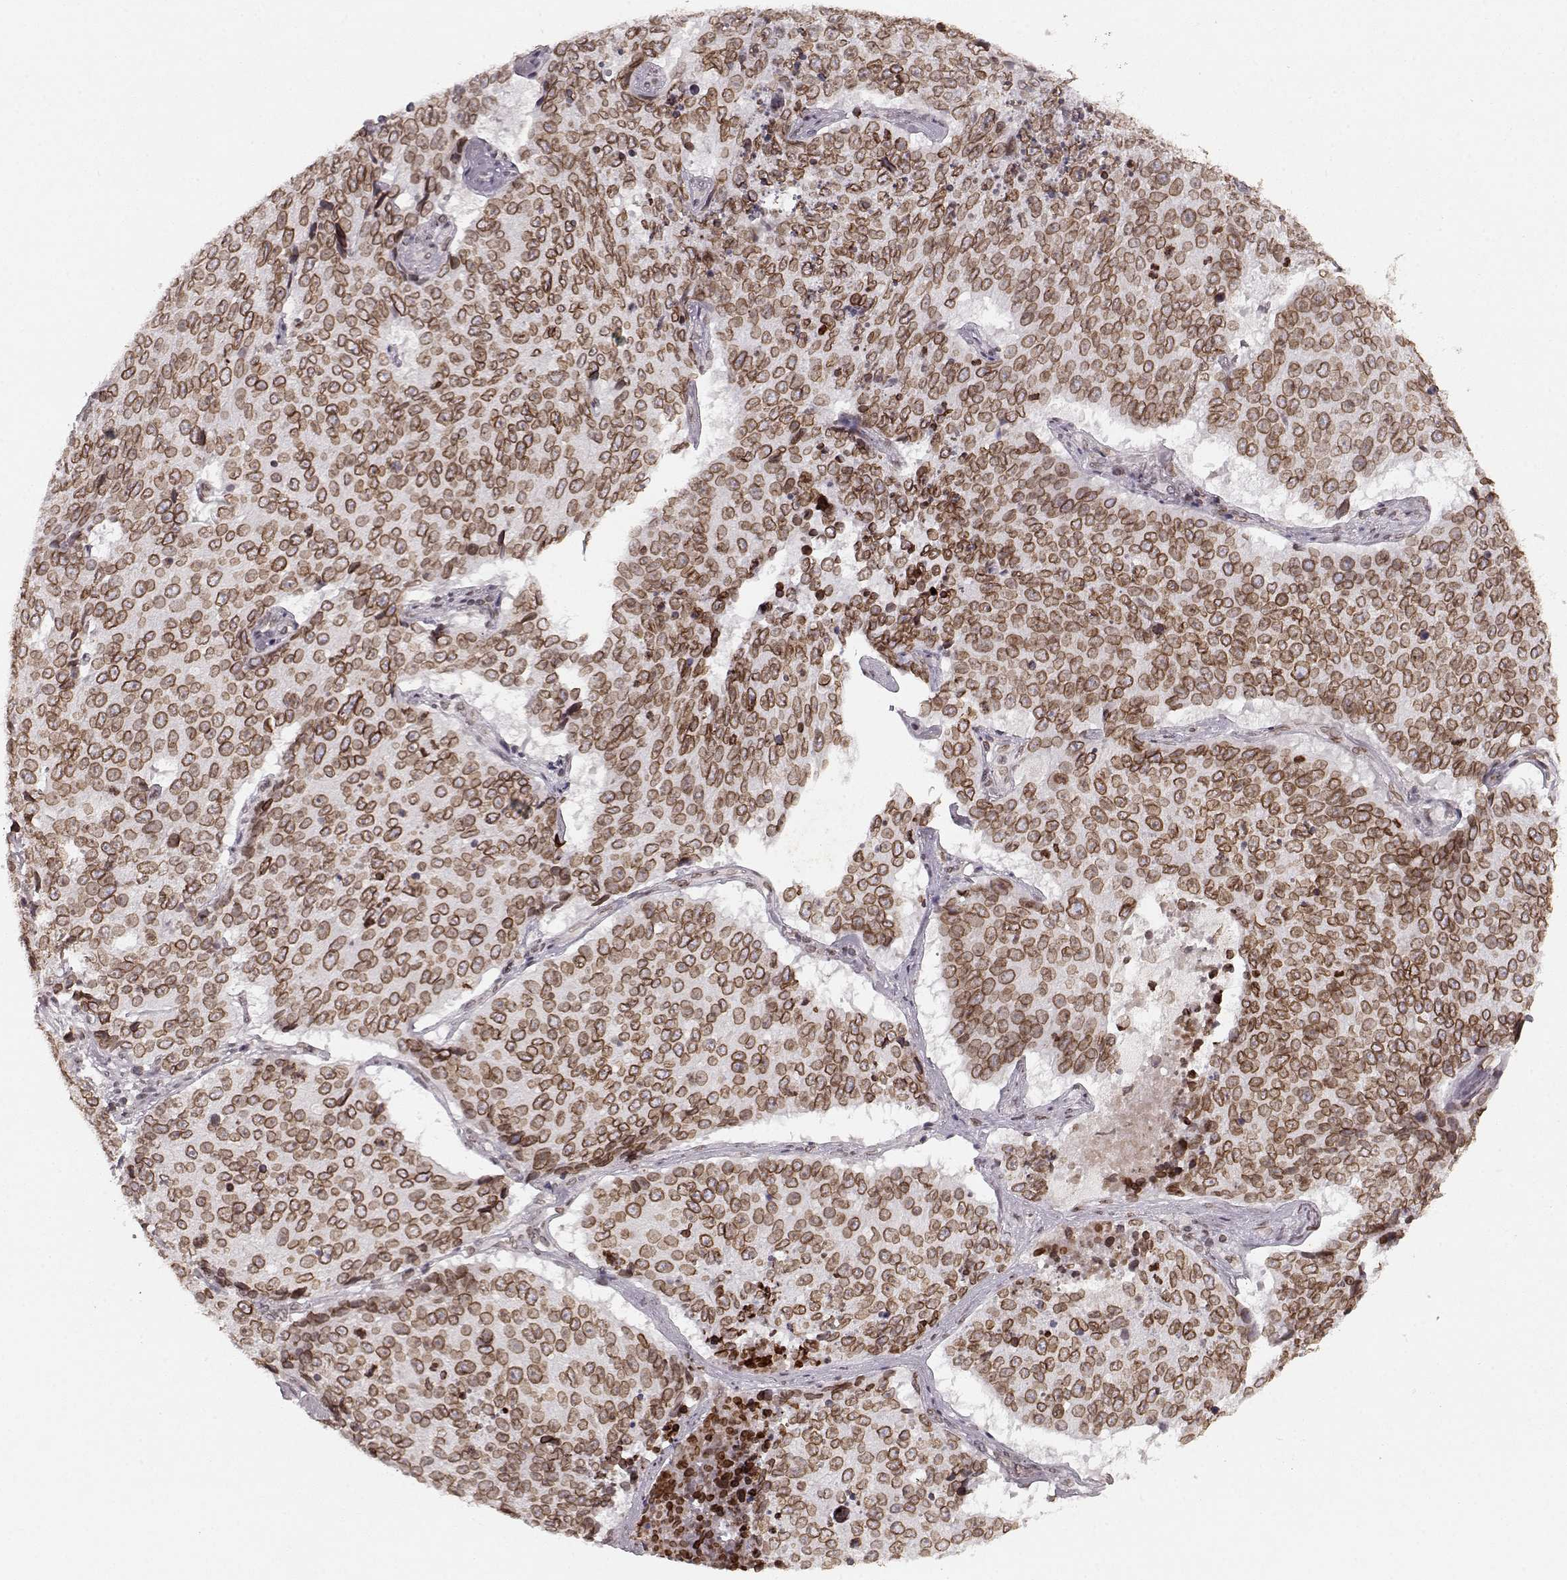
{"staining": {"intensity": "strong", "quantity": ">75%", "location": "cytoplasmic/membranous,nuclear"}, "tissue": "lung cancer", "cell_type": "Tumor cells", "image_type": "cancer", "snomed": [{"axis": "morphology", "description": "Normal tissue, NOS"}, {"axis": "morphology", "description": "Squamous cell carcinoma, NOS"}, {"axis": "topography", "description": "Bronchus"}, {"axis": "topography", "description": "Lung"}], "caption": "The histopathology image shows staining of lung squamous cell carcinoma, revealing strong cytoplasmic/membranous and nuclear protein positivity (brown color) within tumor cells.", "gene": "DCAF12", "patient": {"sex": "male", "age": 64}}